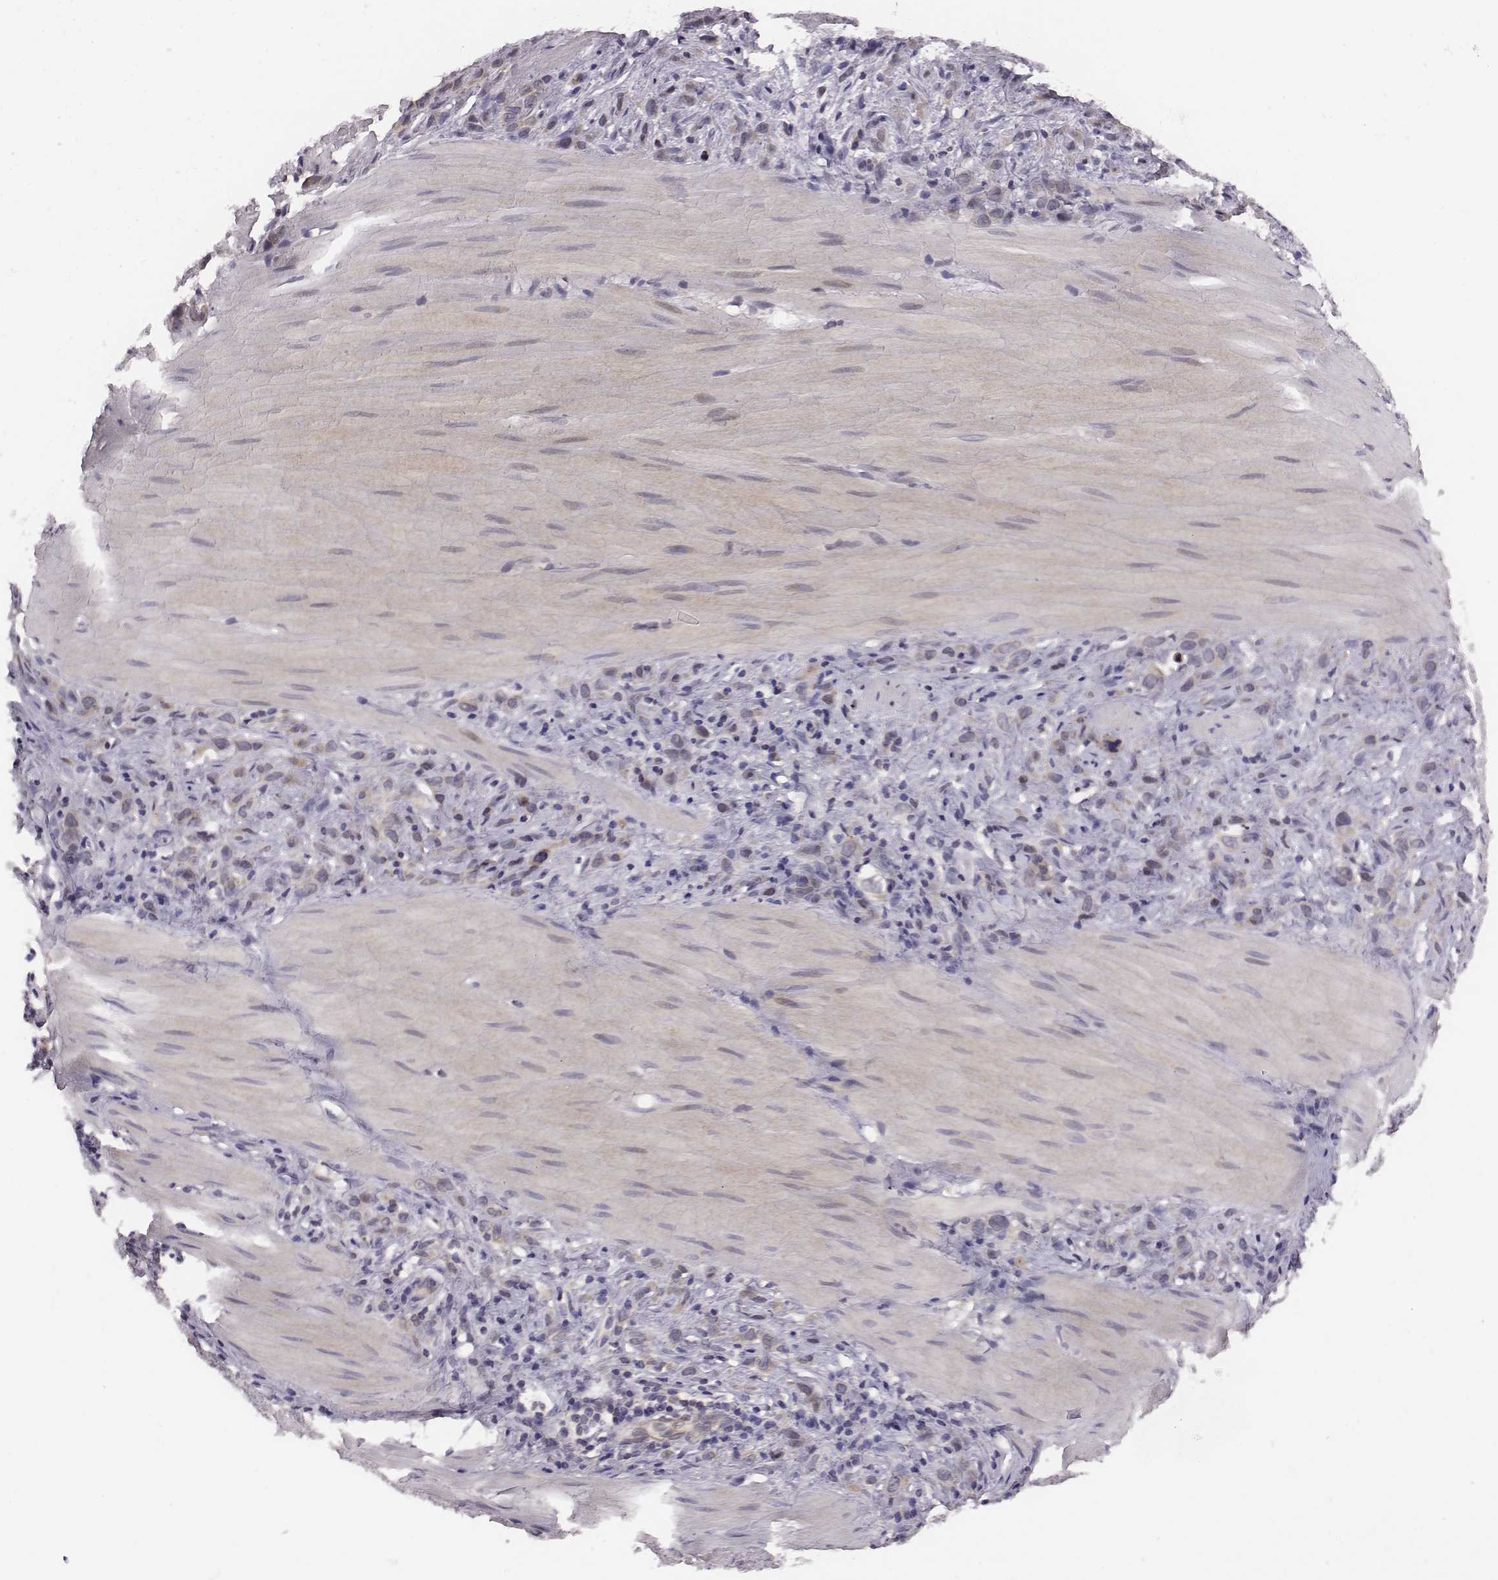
{"staining": {"intensity": "weak", "quantity": ">75%", "location": "cytoplasmic/membranous"}, "tissue": "stomach cancer", "cell_type": "Tumor cells", "image_type": "cancer", "snomed": [{"axis": "morphology", "description": "Adenocarcinoma, NOS"}, {"axis": "topography", "description": "Stomach"}], "caption": "Weak cytoplasmic/membranous protein expression is identified in about >75% of tumor cells in stomach cancer (adenocarcinoma). The protein is shown in brown color, while the nuclei are stained blue.", "gene": "SMURF2", "patient": {"sex": "male", "age": 47}}